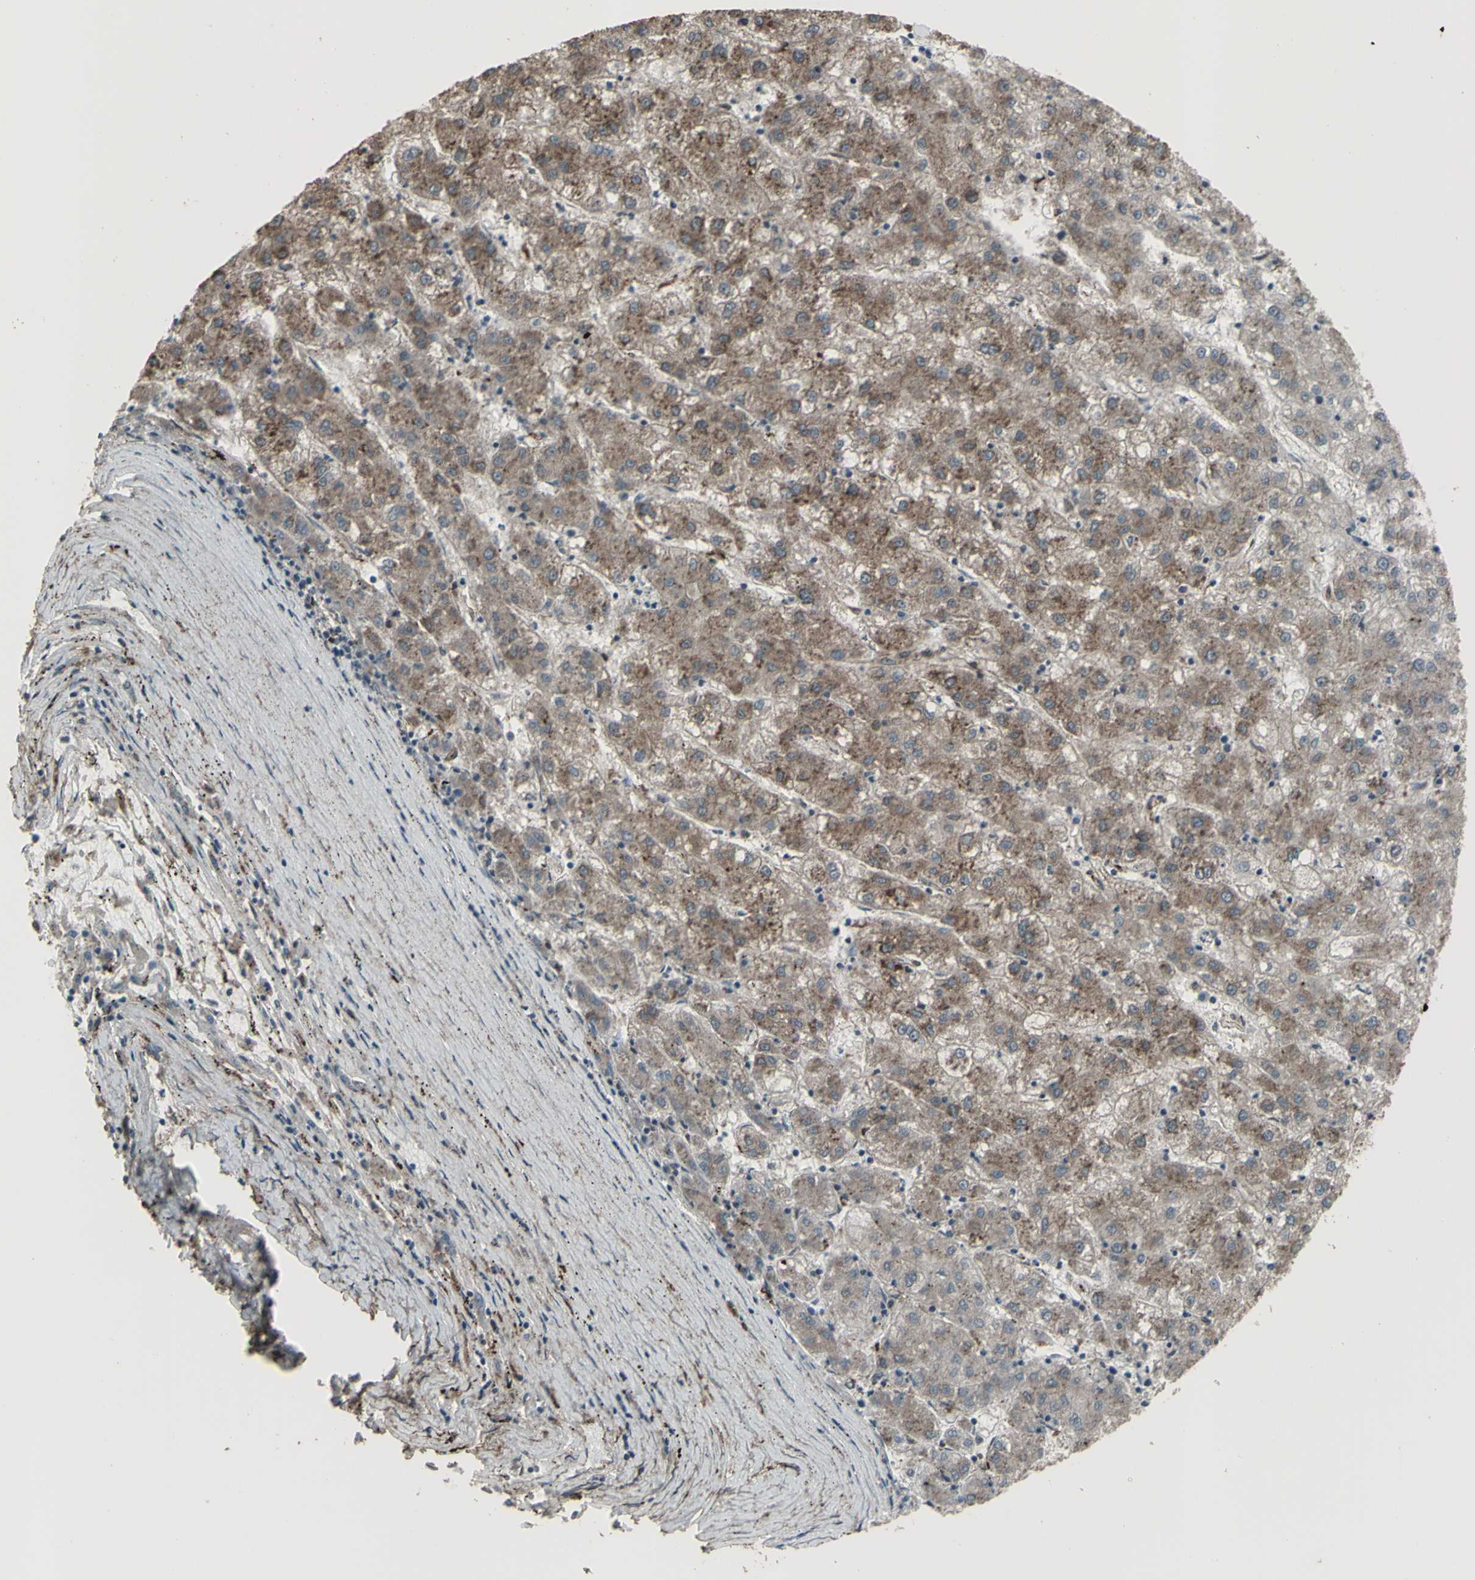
{"staining": {"intensity": "moderate", "quantity": ">75%", "location": "cytoplasmic/membranous"}, "tissue": "liver cancer", "cell_type": "Tumor cells", "image_type": "cancer", "snomed": [{"axis": "morphology", "description": "Carcinoma, Hepatocellular, NOS"}, {"axis": "topography", "description": "Liver"}], "caption": "IHC (DAB (3,3'-diaminobenzidine)) staining of liver cancer demonstrates moderate cytoplasmic/membranous protein positivity in approximately >75% of tumor cells.", "gene": "SMO", "patient": {"sex": "male", "age": 72}}